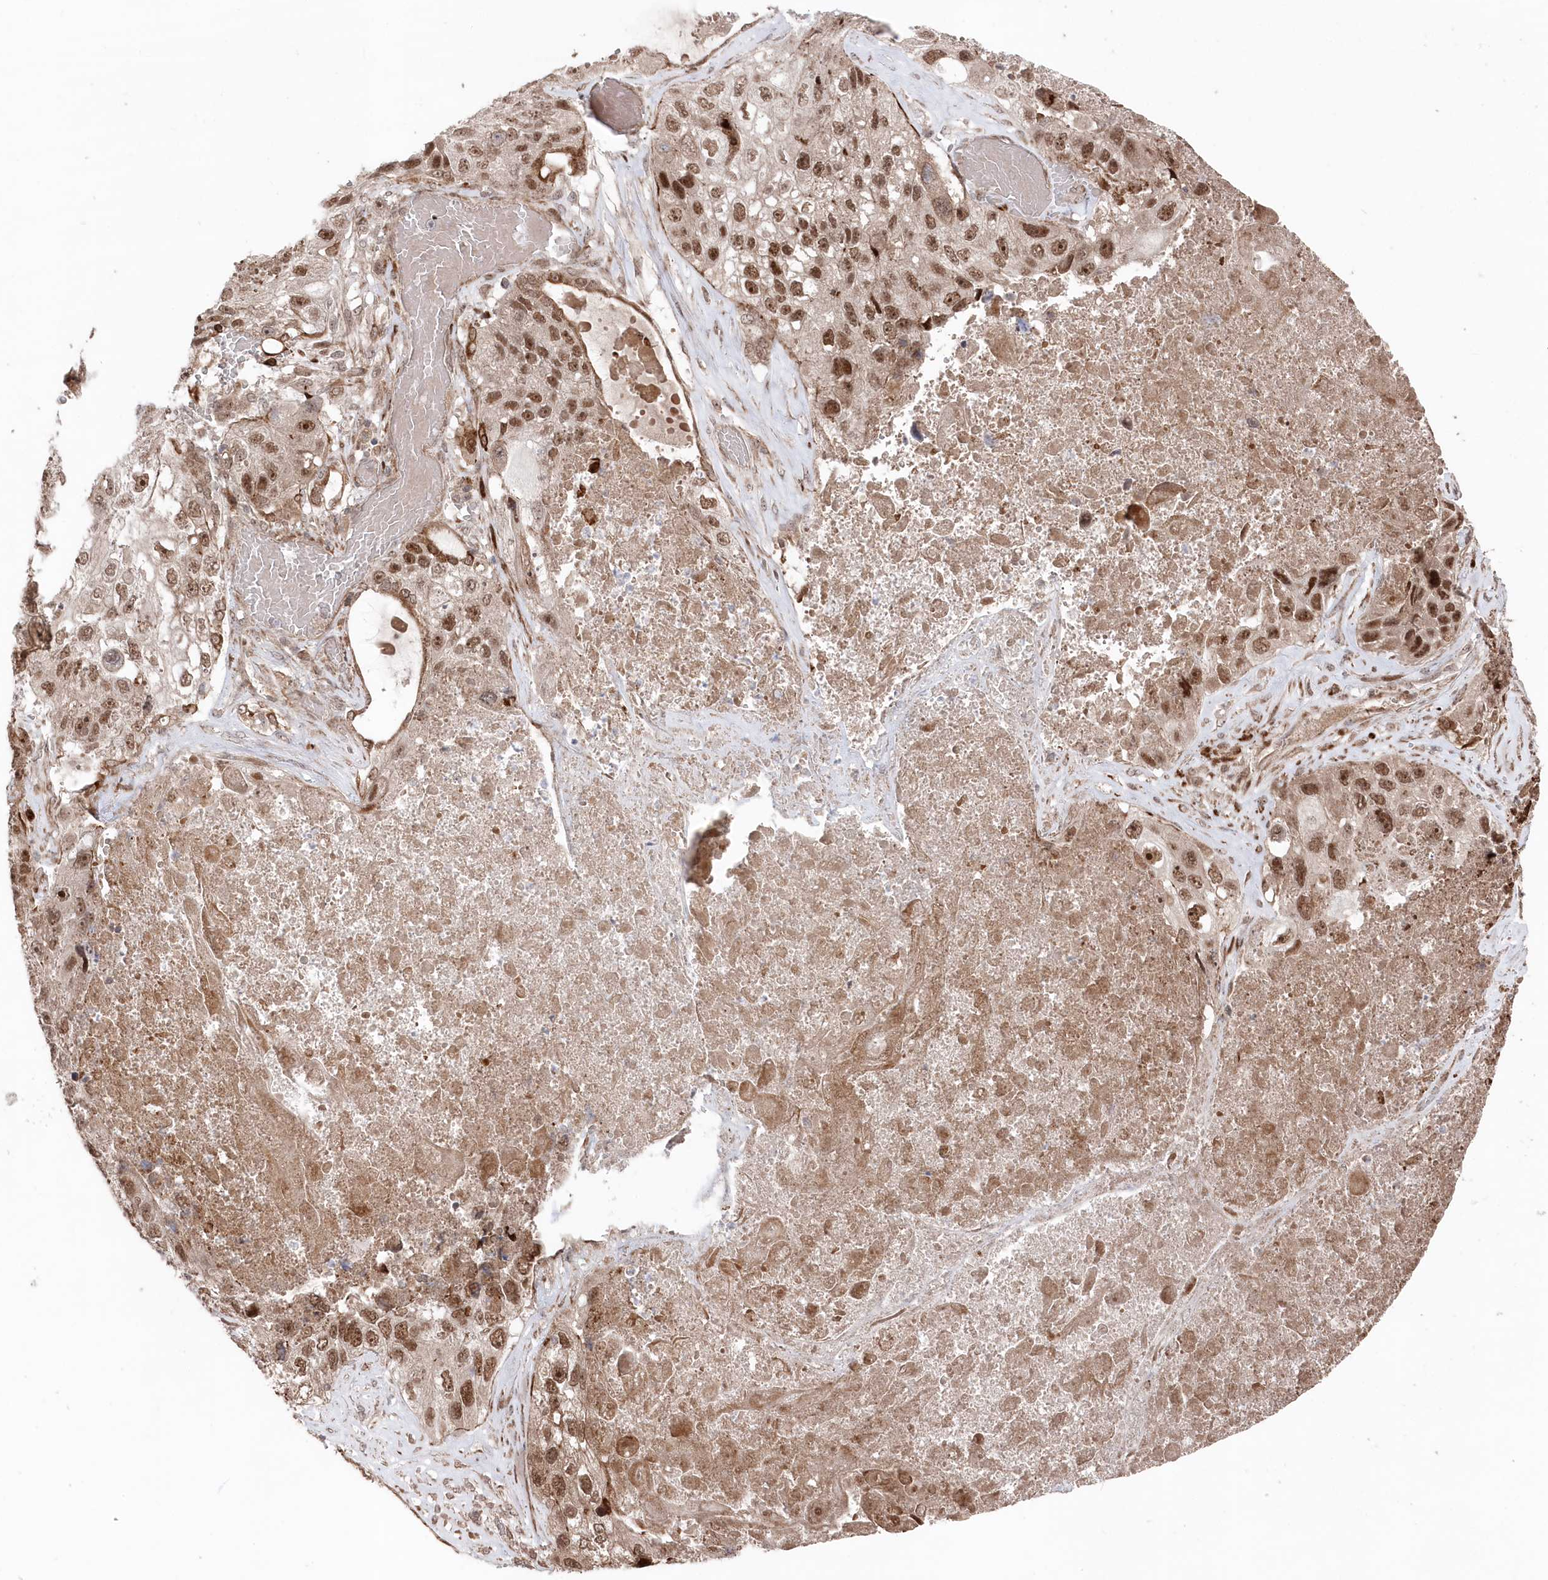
{"staining": {"intensity": "moderate", "quantity": ">75%", "location": "nuclear"}, "tissue": "lung cancer", "cell_type": "Tumor cells", "image_type": "cancer", "snomed": [{"axis": "morphology", "description": "Squamous cell carcinoma, NOS"}, {"axis": "topography", "description": "Lung"}], "caption": "Immunohistochemistry (IHC) micrograph of human lung cancer stained for a protein (brown), which reveals medium levels of moderate nuclear expression in approximately >75% of tumor cells.", "gene": "POLR3A", "patient": {"sex": "male", "age": 61}}